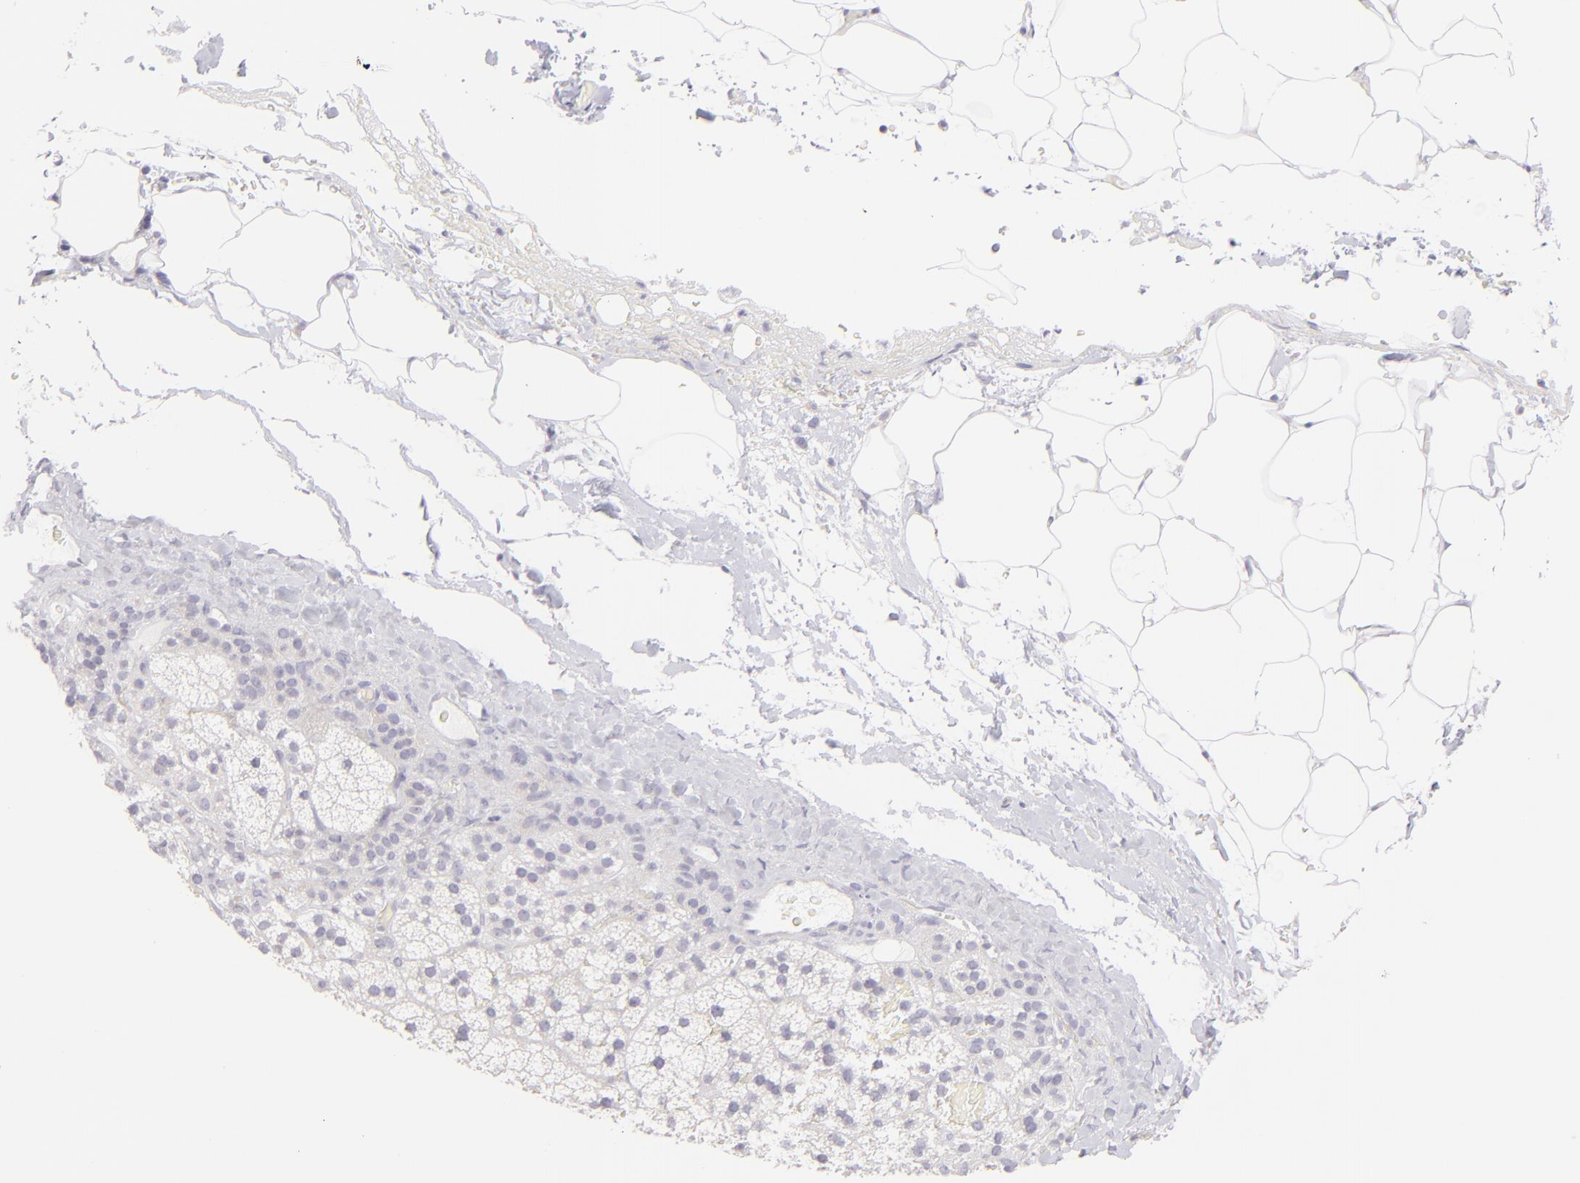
{"staining": {"intensity": "negative", "quantity": "none", "location": "none"}, "tissue": "adrenal gland", "cell_type": "Glandular cells", "image_type": "normal", "snomed": [{"axis": "morphology", "description": "Normal tissue, NOS"}, {"axis": "topography", "description": "Adrenal gland"}], "caption": "Immunohistochemistry (IHC) of benign adrenal gland exhibits no positivity in glandular cells.", "gene": "CLDN4", "patient": {"sex": "male", "age": 35}}